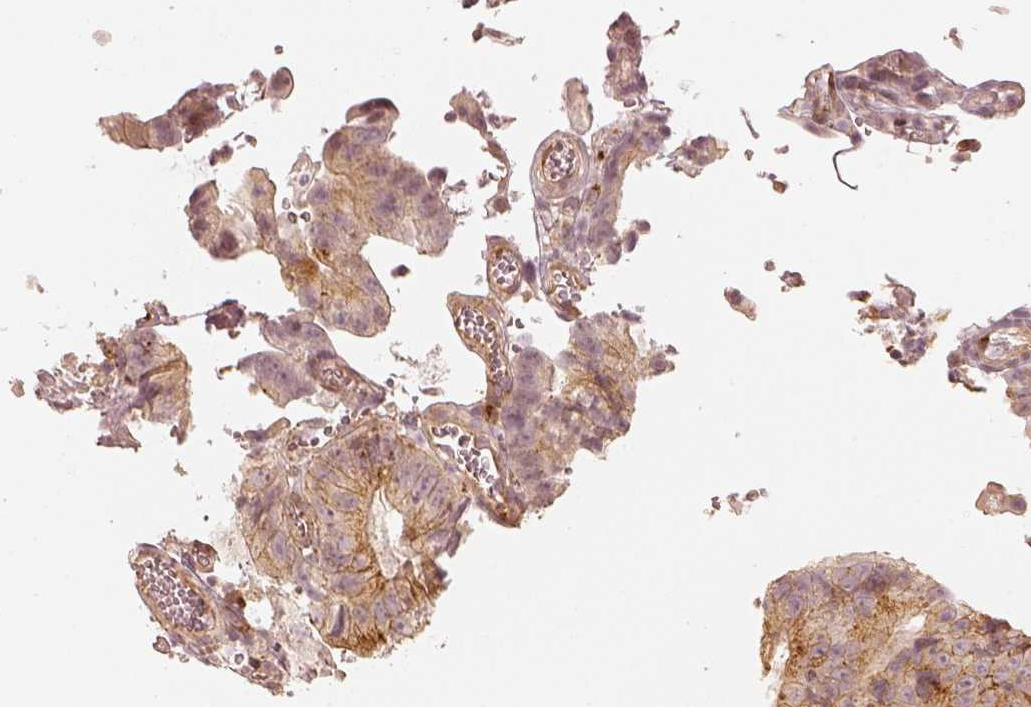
{"staining": {"intensity": "moderate", "quantity": "25%-75%", "location": "cytoplasmic/membranous"}, "tissue": "colorectal cancer", "cell_type": "Tumor cells", "image_type": "cancer", "snomed": [{"axis": "morphology", "description": "Adenocarcinoma, NOS"}, {"axis": "topography", "description": "Colon"}], "caption": "Tumor cells display moderate cytoplasmic/membranous positivity in about 25%-75% of cells in colorectal cancer (adenocarcinoma). The staining is performed using DAB brown chromogen to label protein expression. The nuclei are counter-stained blue using hematoxylin.", "gene": "GORASP2", "patient": {"sex": "female", "age": 86}}